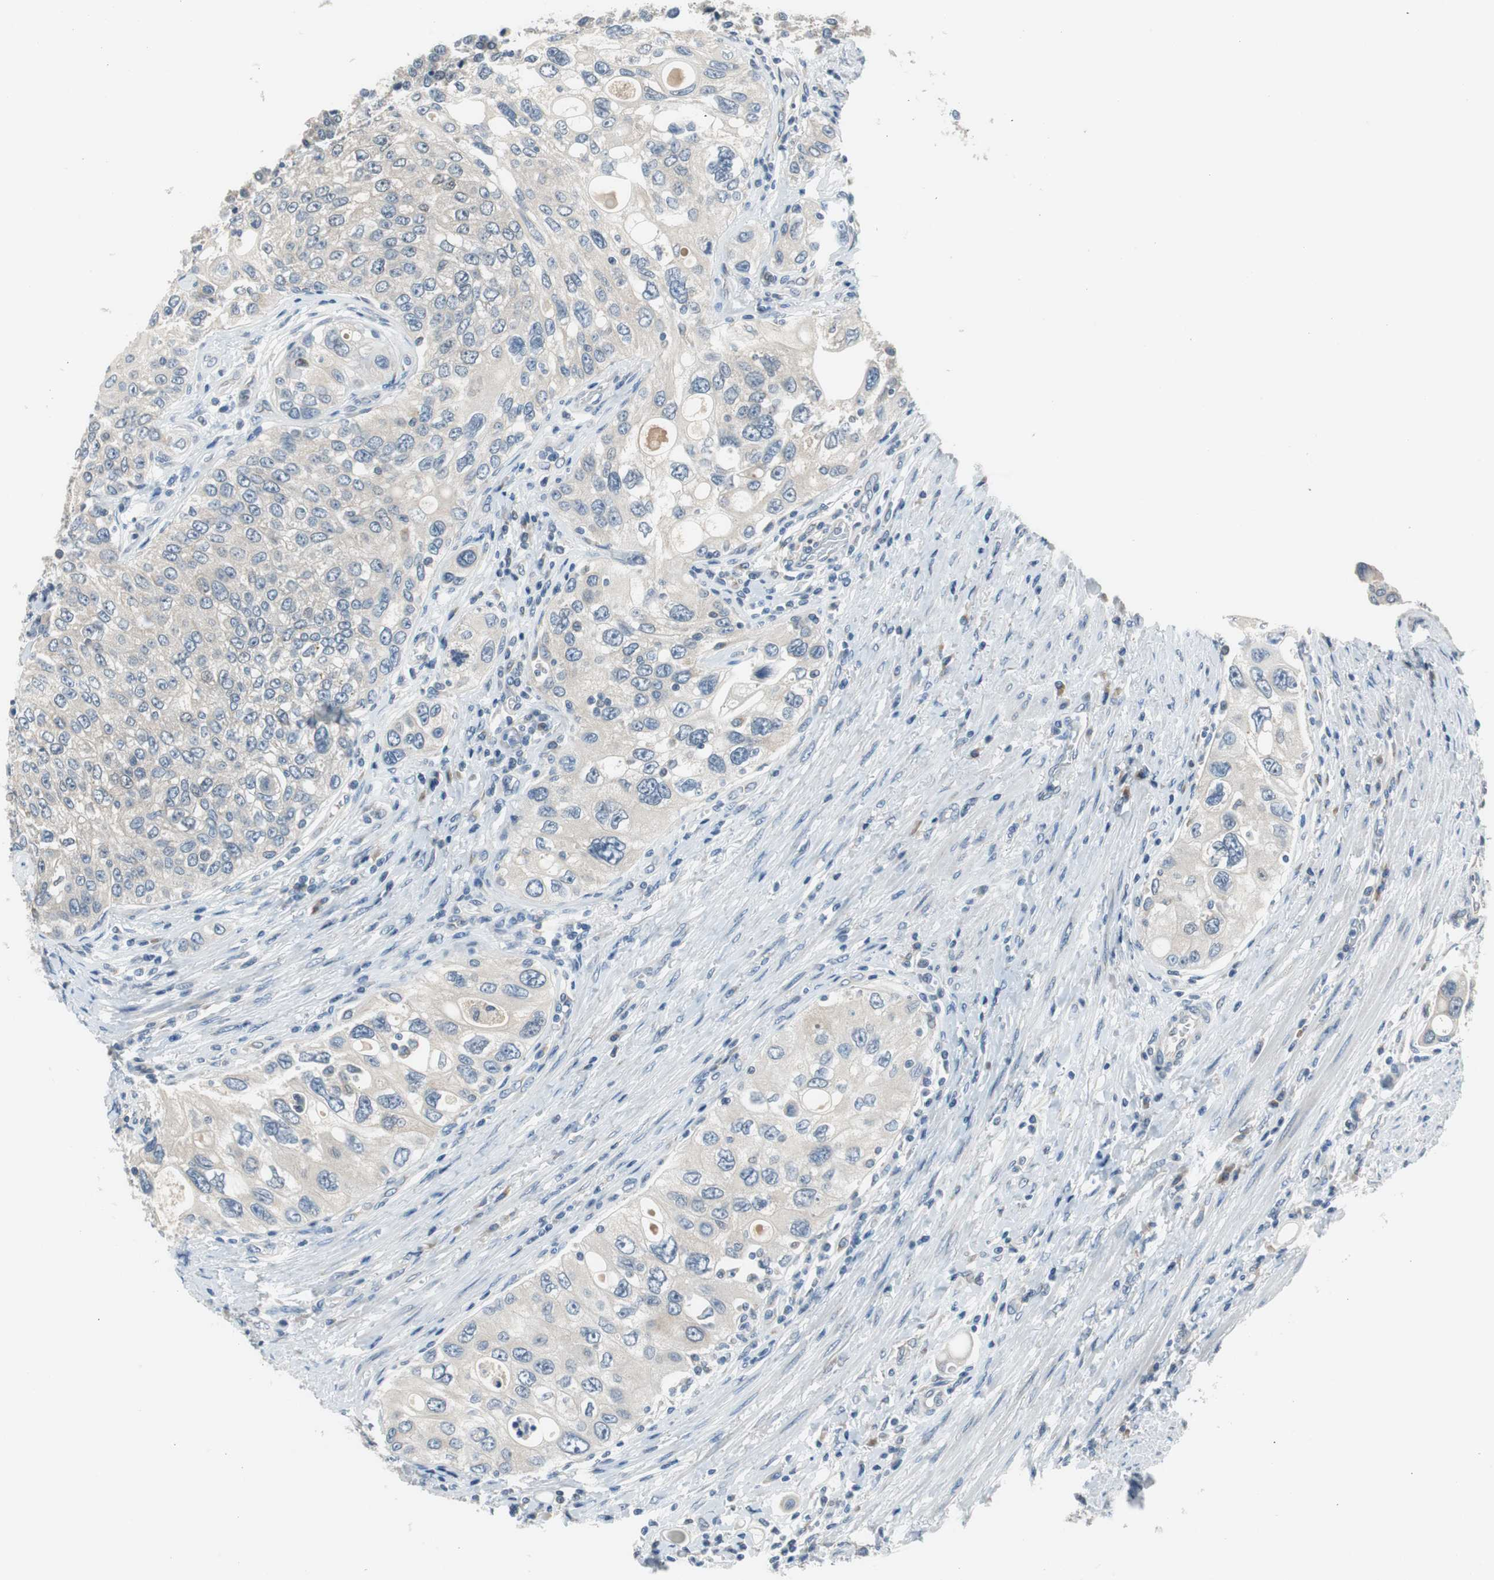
{"staining": {"intensity": "negative", "quantity": "none", "location": "none"}, "tissue": "urothelial cancer", "cell_type": "Tumor cells", "image_type": "cancer", "snomed": [{"axis": "morphology", "description": "Urothelial carcinoma, High grade"}, {"axis": "topography", "description": "Urinary bladder"}], "caption": "DAB (3,3'-diaminobenzidine) immunohistochemical staining of human urothelial carcinoma (high-grade) reveals no significant expression in tumor cells.", "gene": "PLAA", "patient": {"sex": "female", "age": 56}}